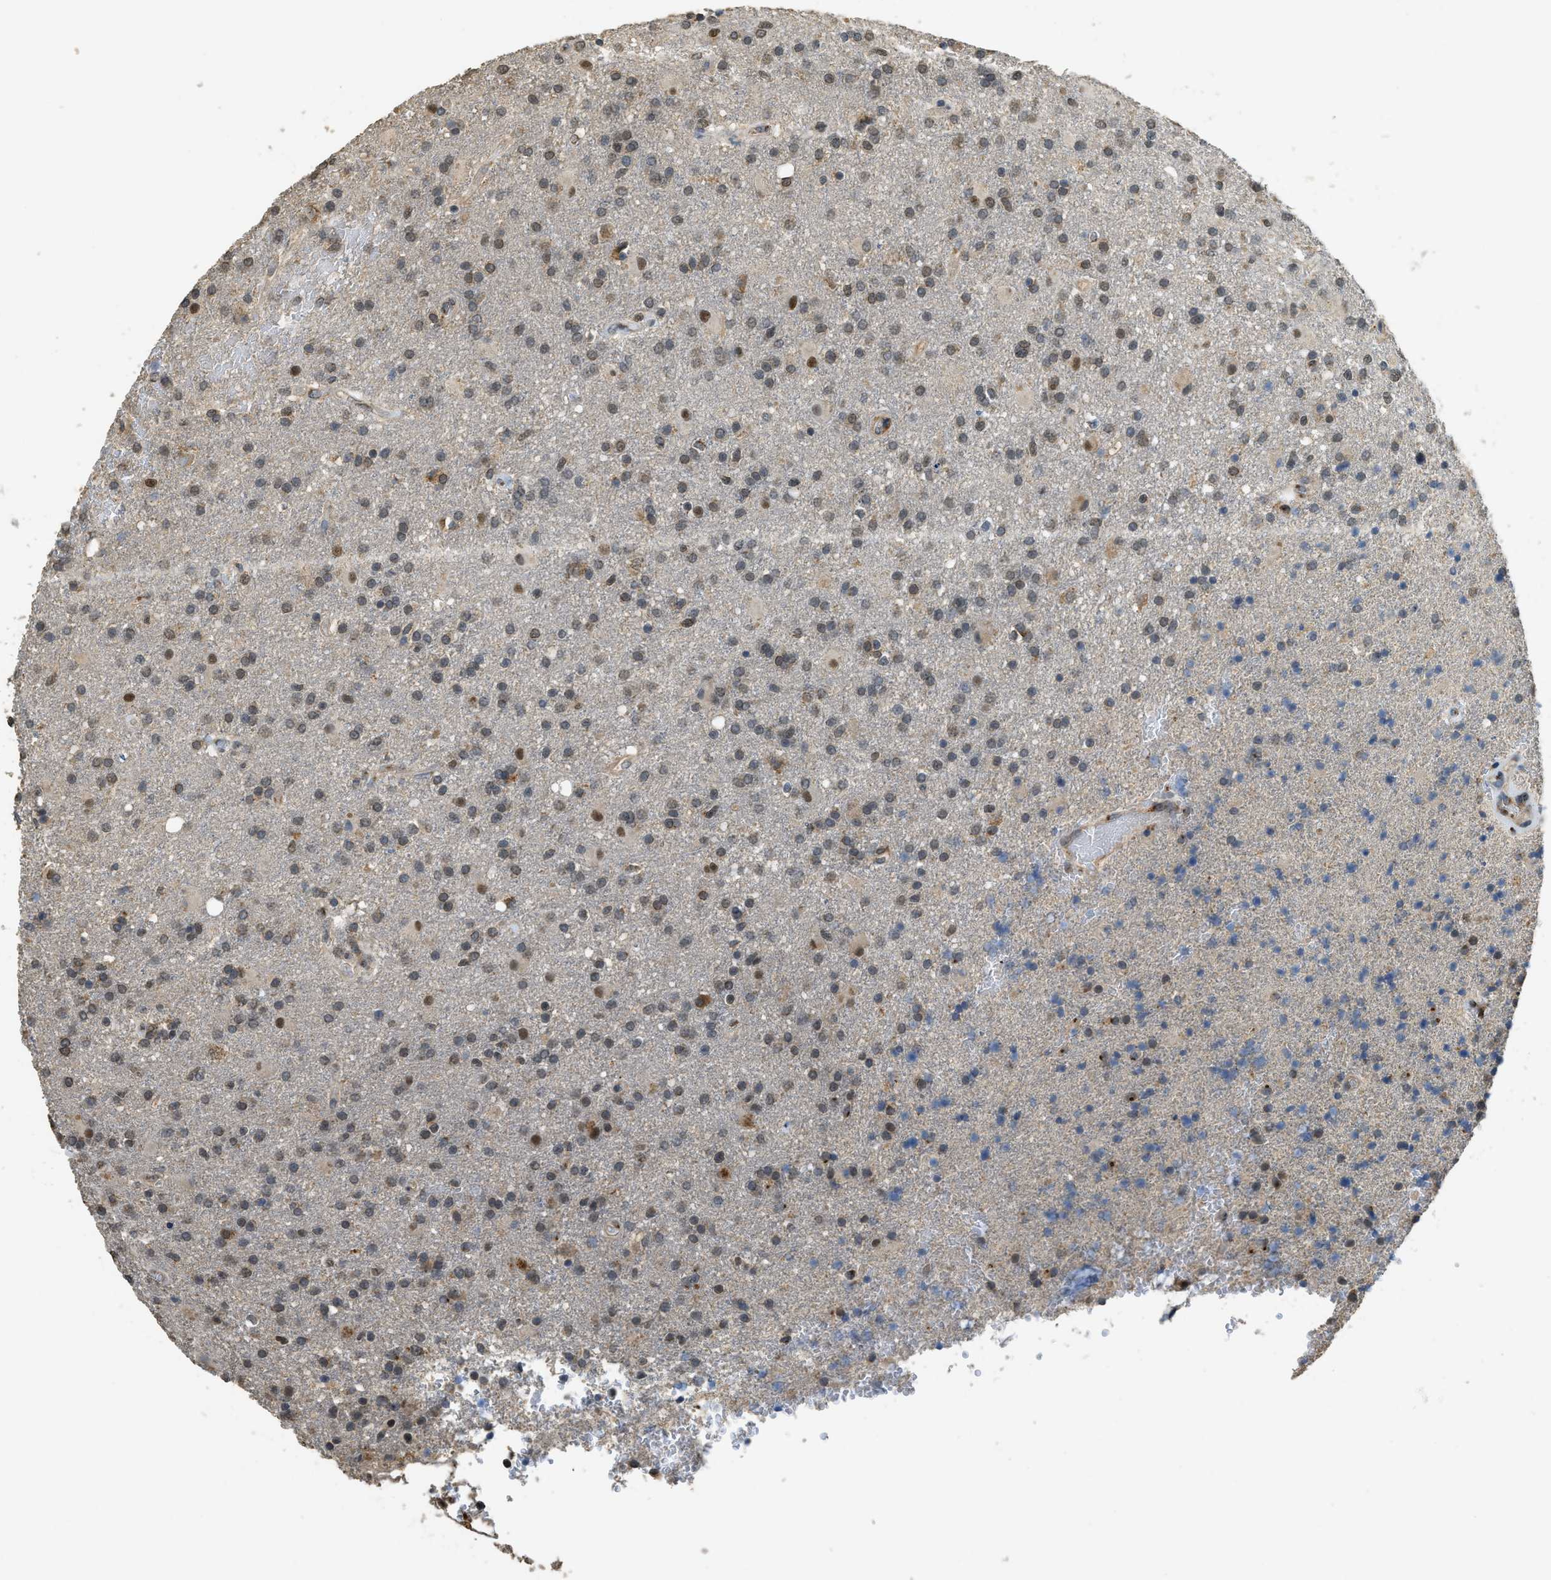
{"staining": {"intensity": "moderate", "quantity": ">75%", "location": "cytoplasmic/membranous,nuclear"}, "tissue": "glioma", "cell_type": "Tumor cells", "image_type": "cancer", "snomed": [{"axis": "morphology", "description": "Glioma, malignant, High grade"}, {"axis": "topography", "description": "Brain"}], "caption": "Malignant glioma (high-grade) stained with a protein marker reveals moderate staining in tumor cells.", "gene": "IPO7", "patient": {"sex": "male", "age": 72}}